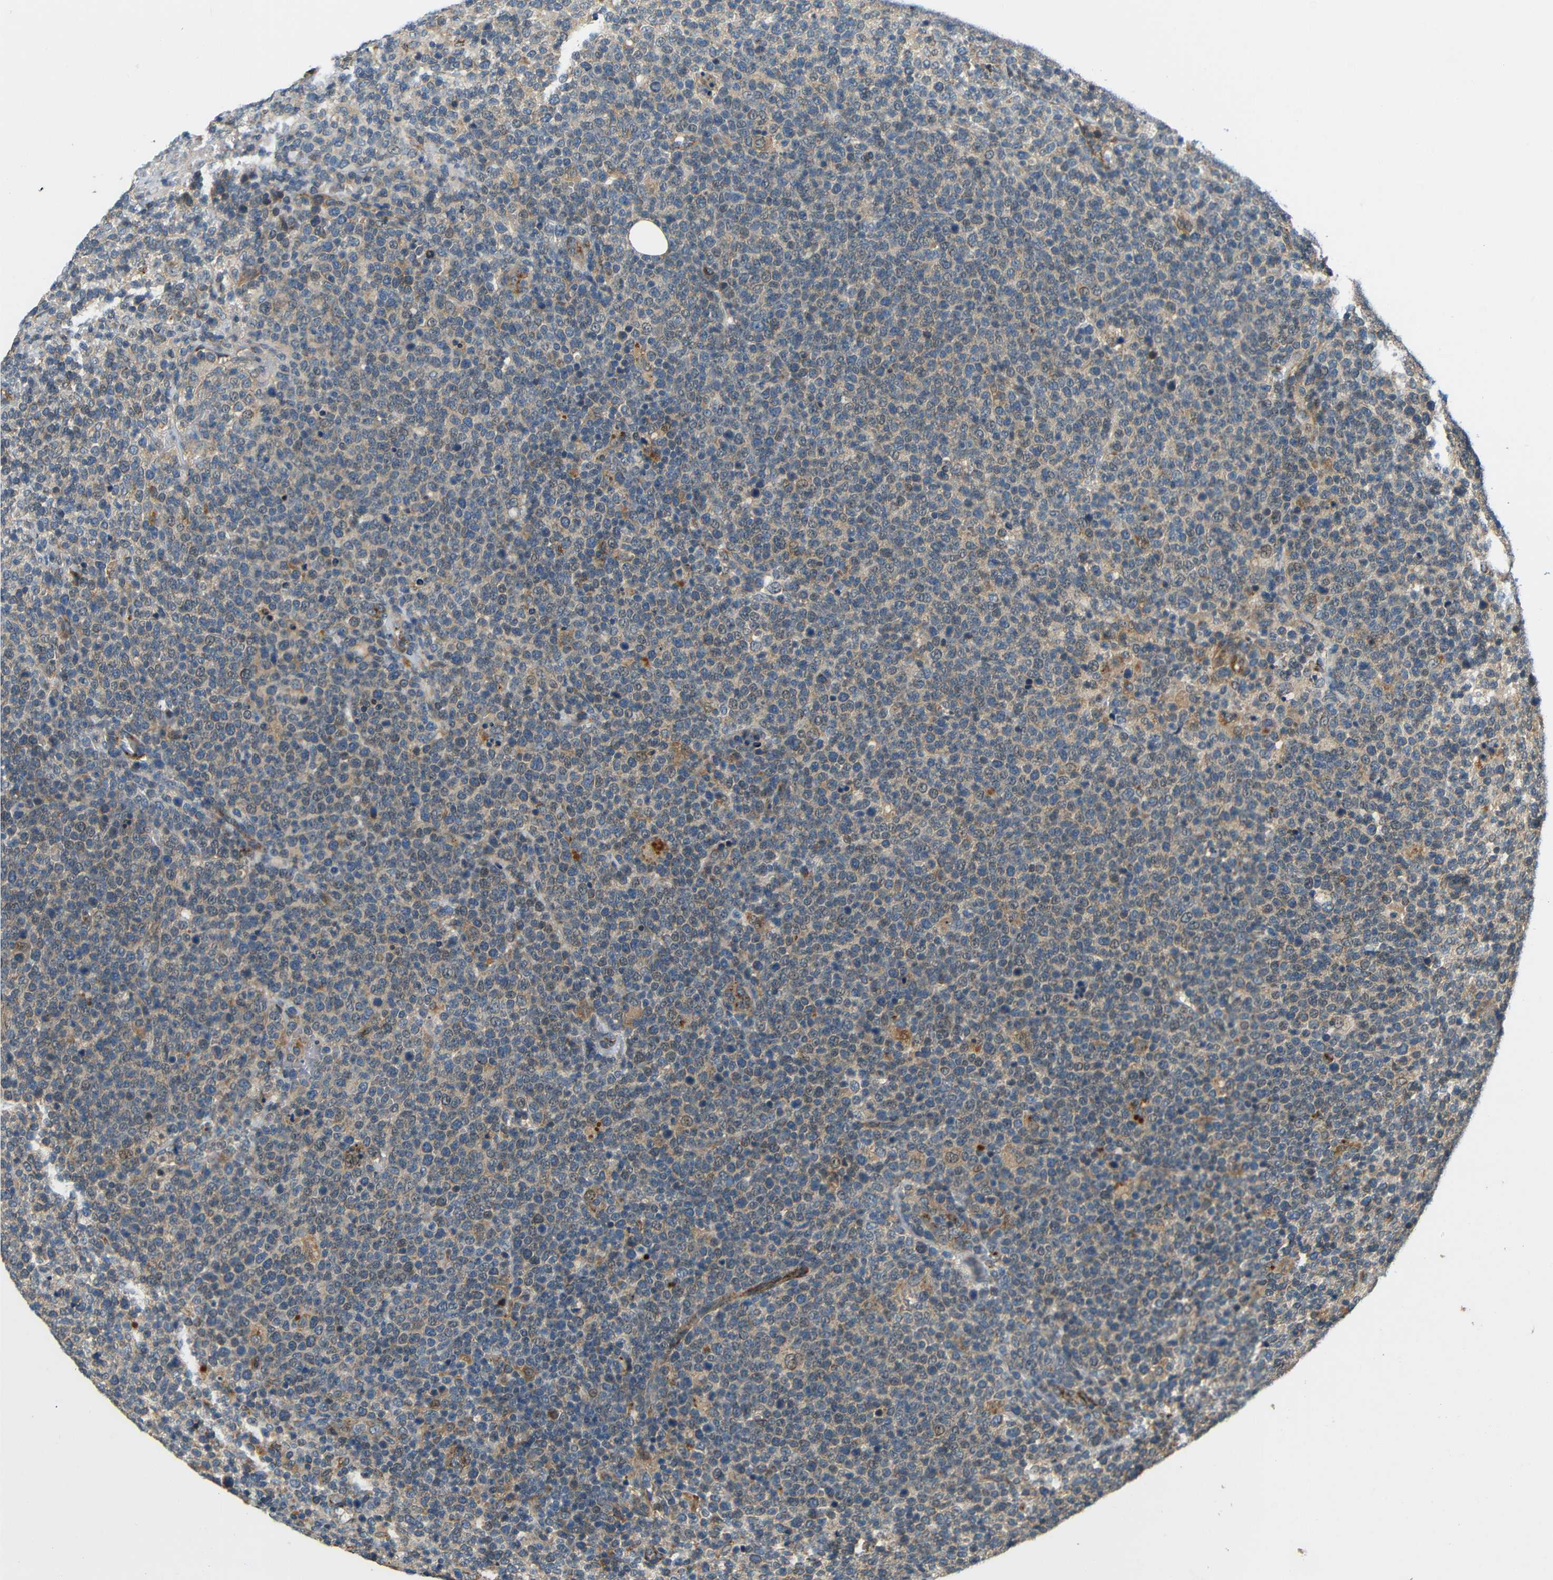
{"staining": {"intensity": "moderate", "quantity": "<25%", "location": "cytoplasmic/membranous"}, "tissue": "lymphoma", "cell_type": "Tumor cells", "image_type": "cancer", "snomed": [{"axis": "morphology", "description": "Malignant lymphoma, non-Hodgkin's type, High grade"}, {"axis": "topography", "description": "Lymph node"}], "caption": "Tumor cells demonstrate low levels of moderate cytoplasmic/membranous positivity in about <25% of cells in human lymphoma.", "gene": "ATP7A", "patient": {"sex": "male", "age": 61}}